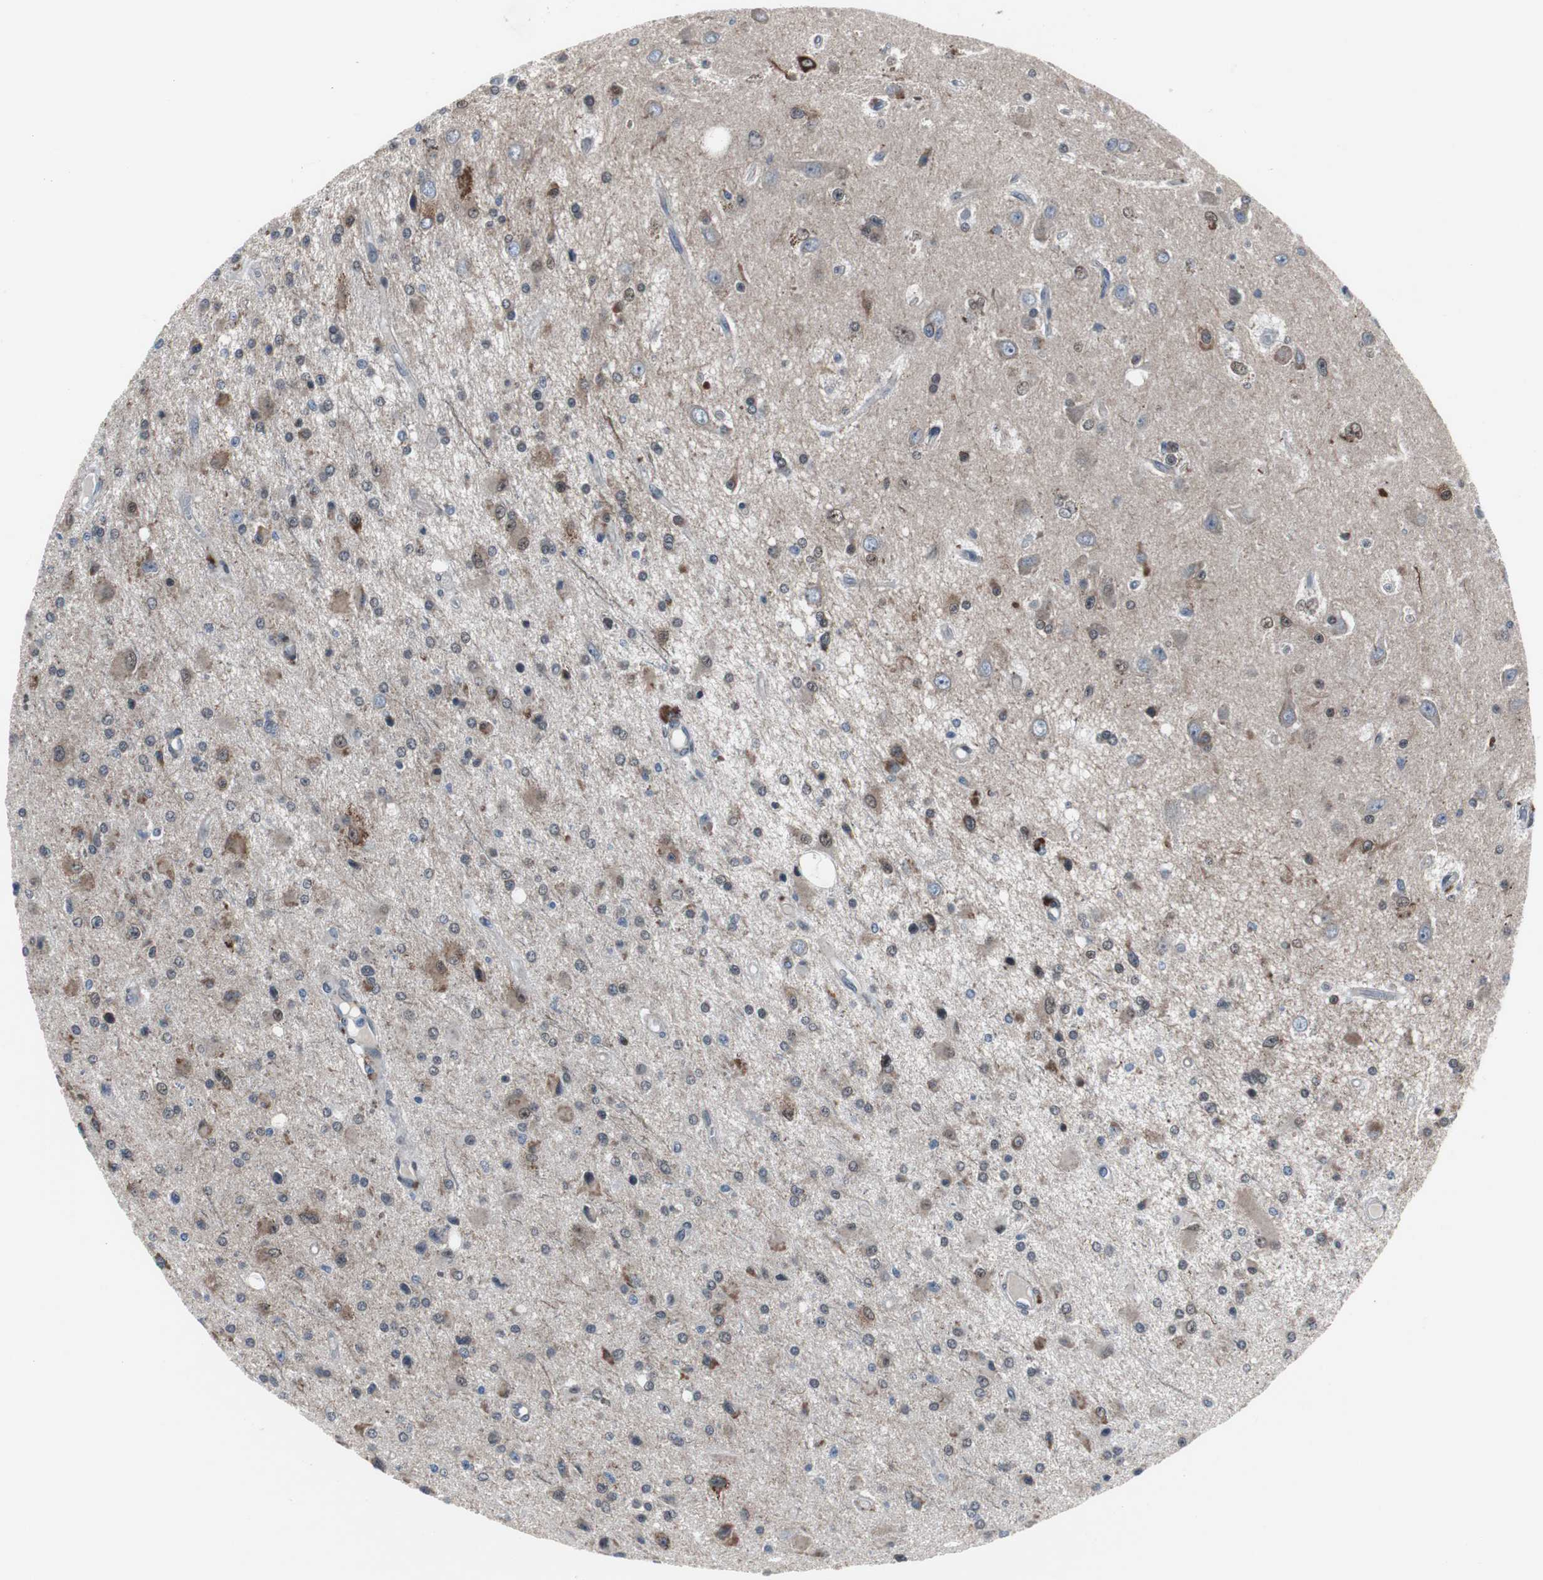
{"staining": {"intensity": "moderate", "quantity": "25%-75%", "location": "cytoplasmic/membranous,nuclear"}, "tissue": "glioma", "cell_type": "Tumor cells", "image_type": "cancer", "snomed": [{"axis": "morphology", "description": "Glioma, malignant, Low grade"}, {"axis": "topography", "description": "Brain"}], "caption": "This photomicrograph displays immunohistochemistry staining of human low-grade glioma (malignant), with medium moderate cytoplasmic/membranous and nuclear staining in approximately 25%-75% of tumor cells.", "gene": "ZHX2", "patient": {"sex": "male", "age": 58}}